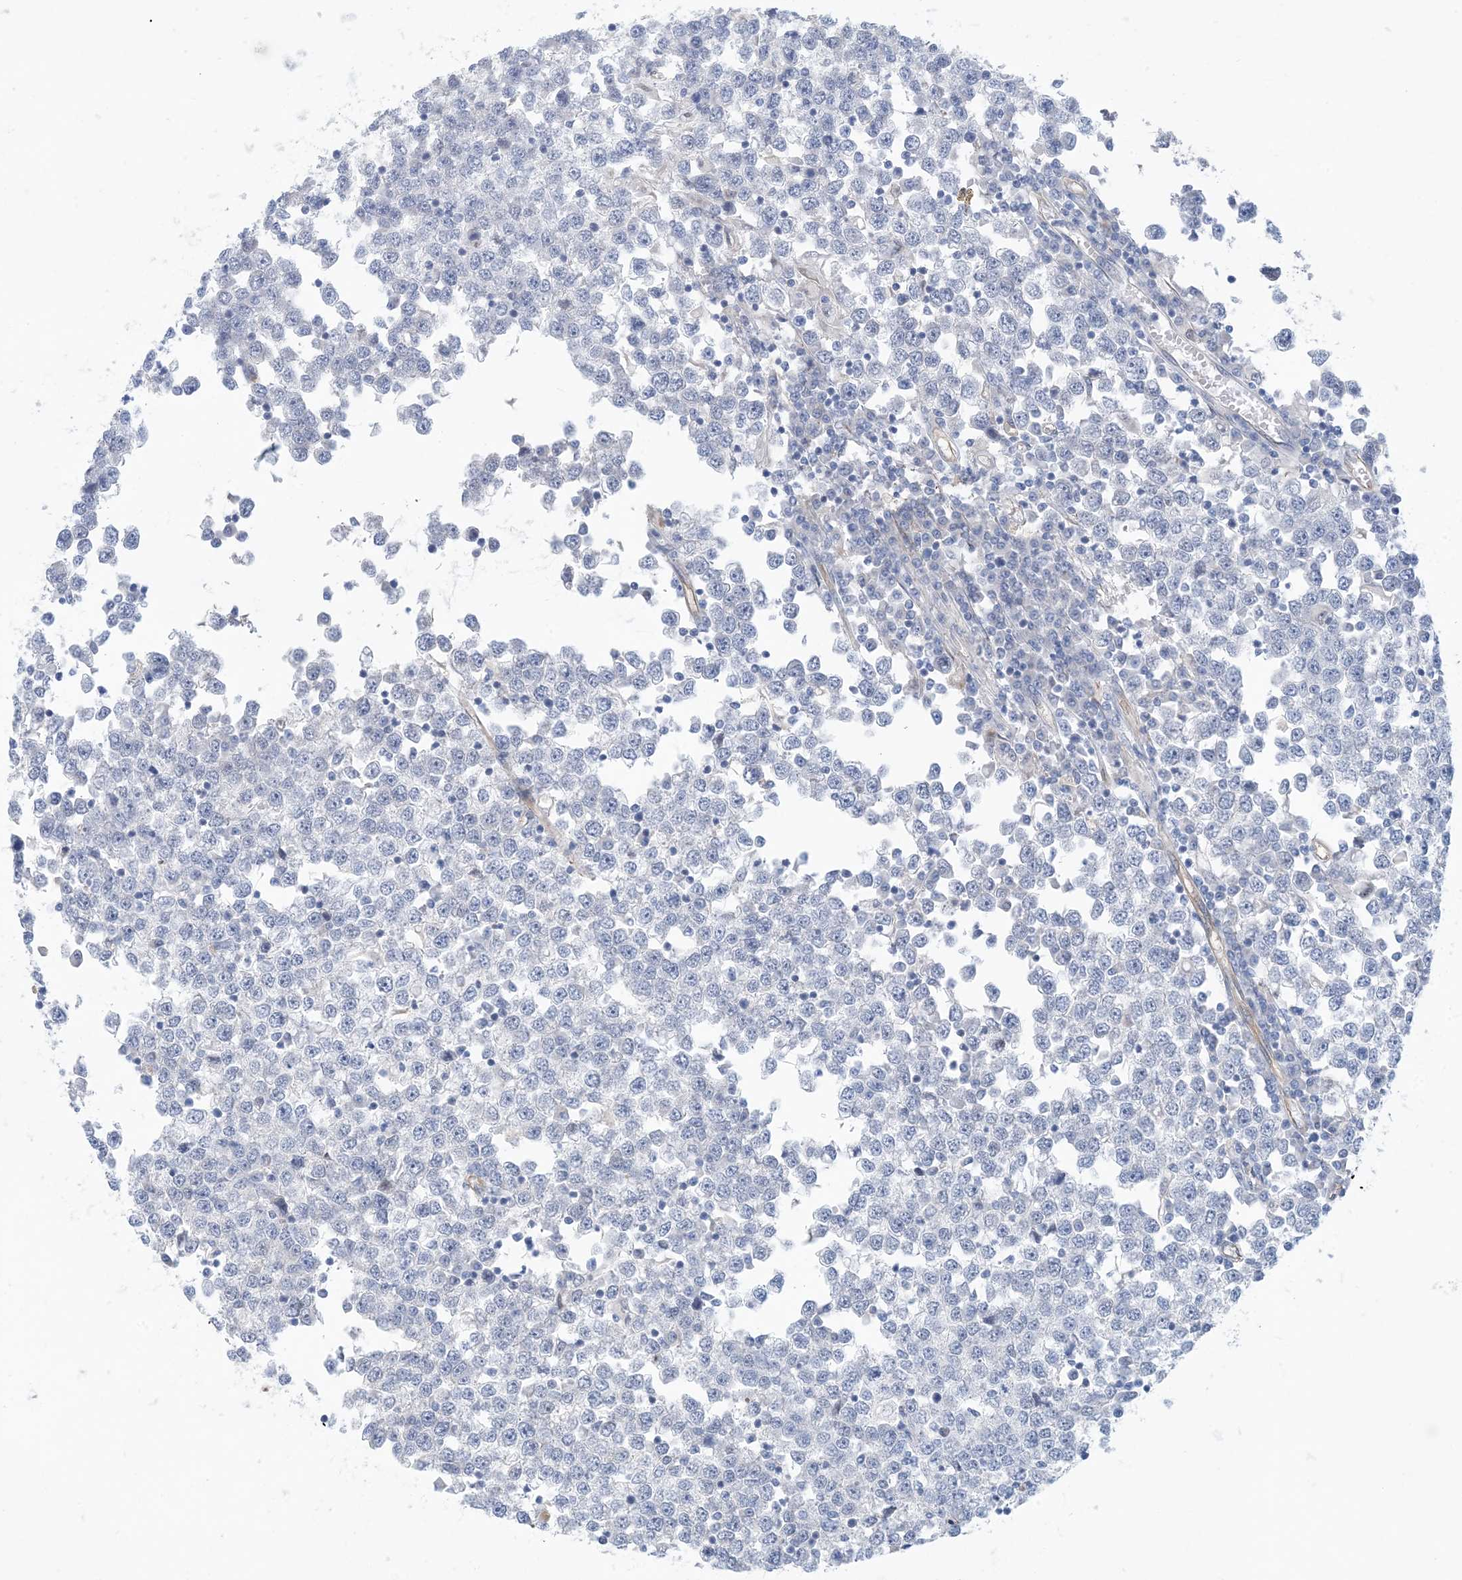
{"staining": {"intensity": "negative", "quantity": "none", "location": "none"}, "tissue": "testis cancer", "cell_type": "Tumor cells", "image_type": "cancer", "snomed": [{"axis": "morphology", "description": "Seminoma, NOS"}, {"axis": "topography", "description": "Testis"}], "caption": "Seminoma (testis) stained for a protein using IHC displays no staining tumor cells.", "gene": "EIF2A", "patient": {"sex": "male", "age": 65}}